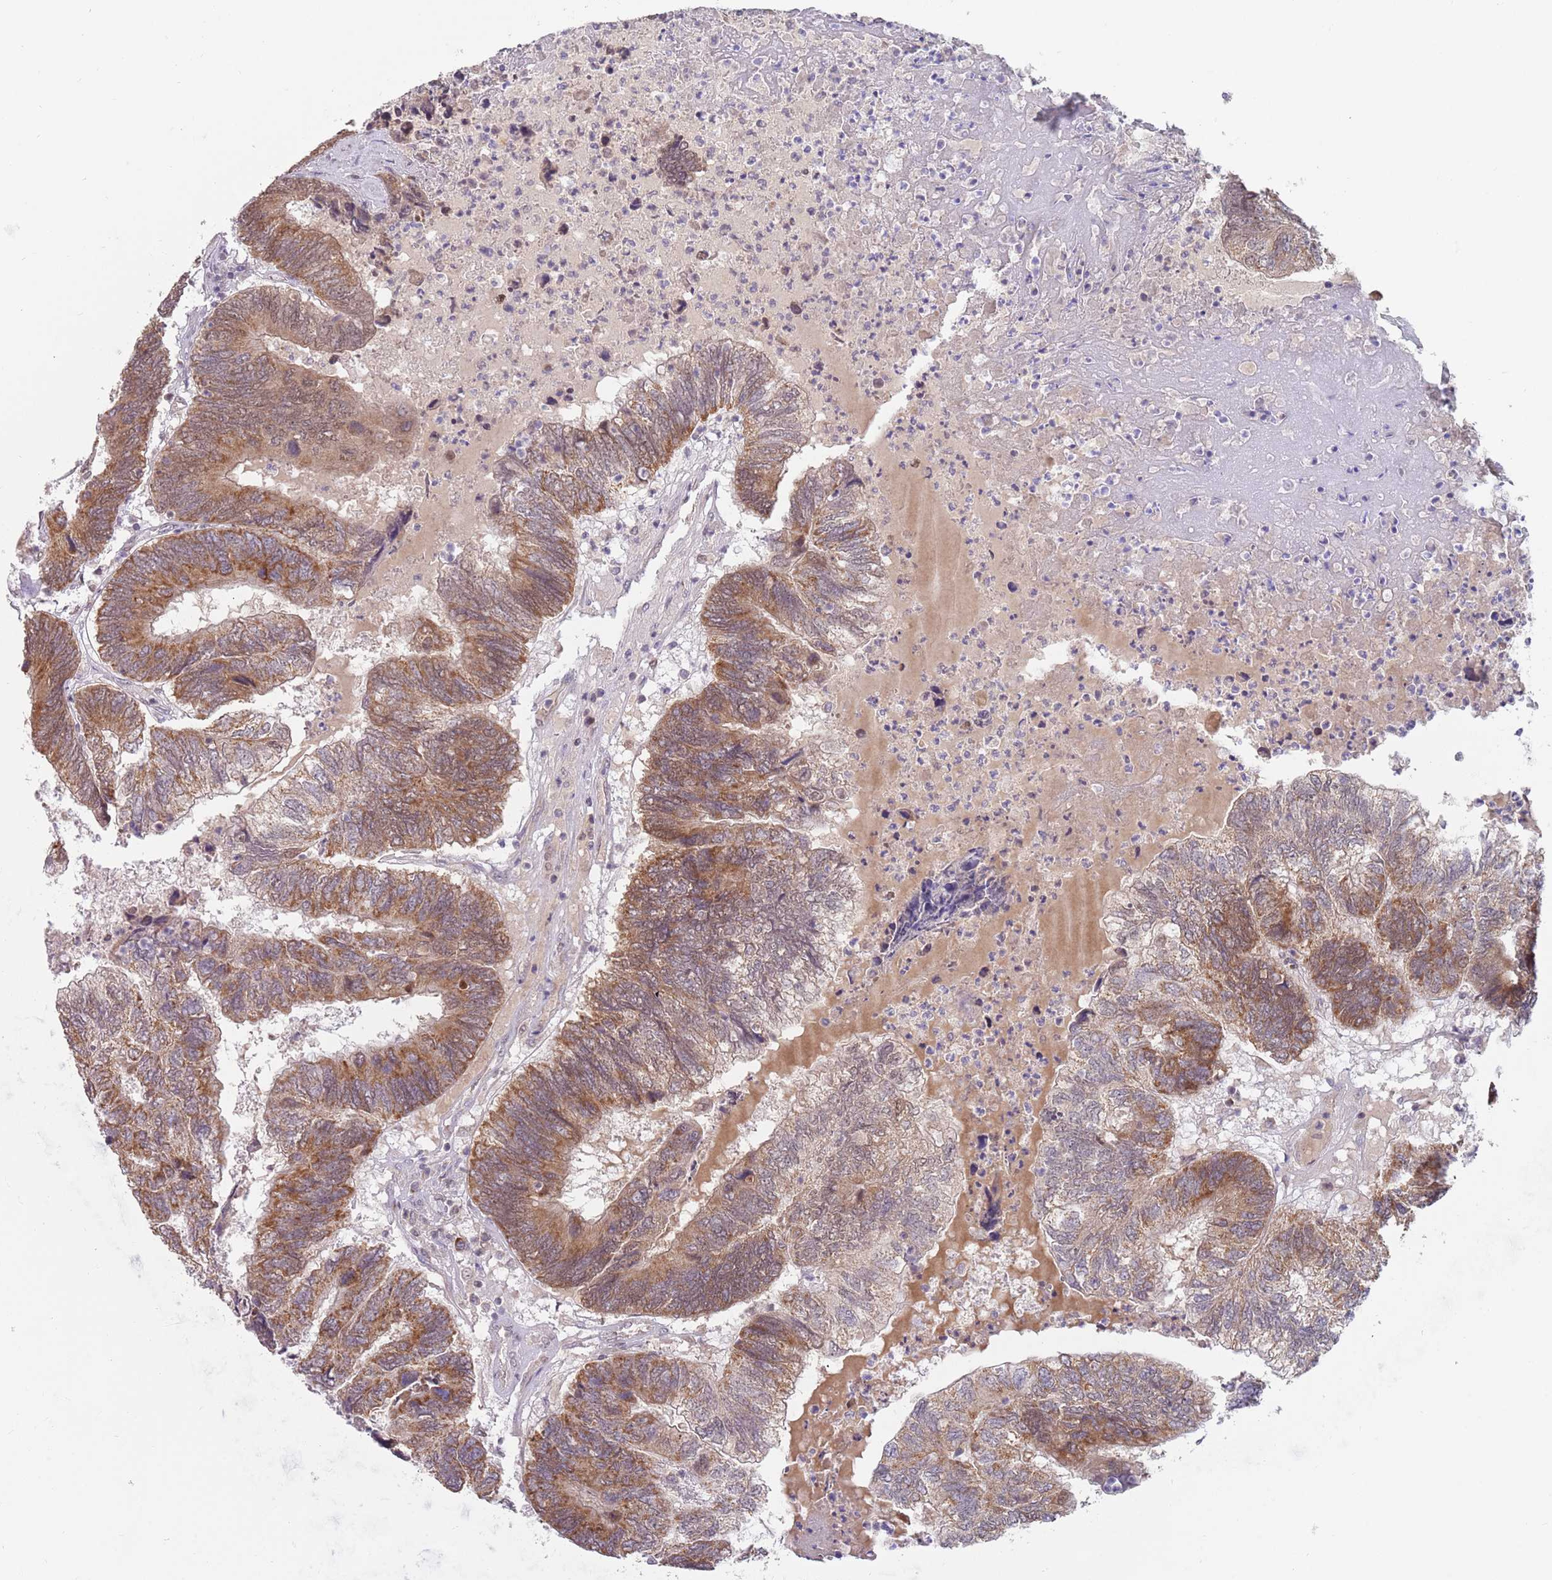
{"staining": {"intensity": "moderate", "quantity": ">75%", "location": "cytoplasmic/membranous"}, "tissue": "colorectal cancer", "cell_type": "Tumor cells", "image_type": "cancer", "snomed": [{"axis": "morphology", "description": "Adenocarcinoma, NOS"}, {"axis": "topography", "description": "Colon"}], "caption": "Colorectal cancer (adenocarcinoma) stained with immunohistochemistry (IHC) shows moderate cytoplasmic/membranous positivity in approximately >75% of tumor cells.", "gene": "TIMM13", "patient": {"sex": "female", "age": 67}}